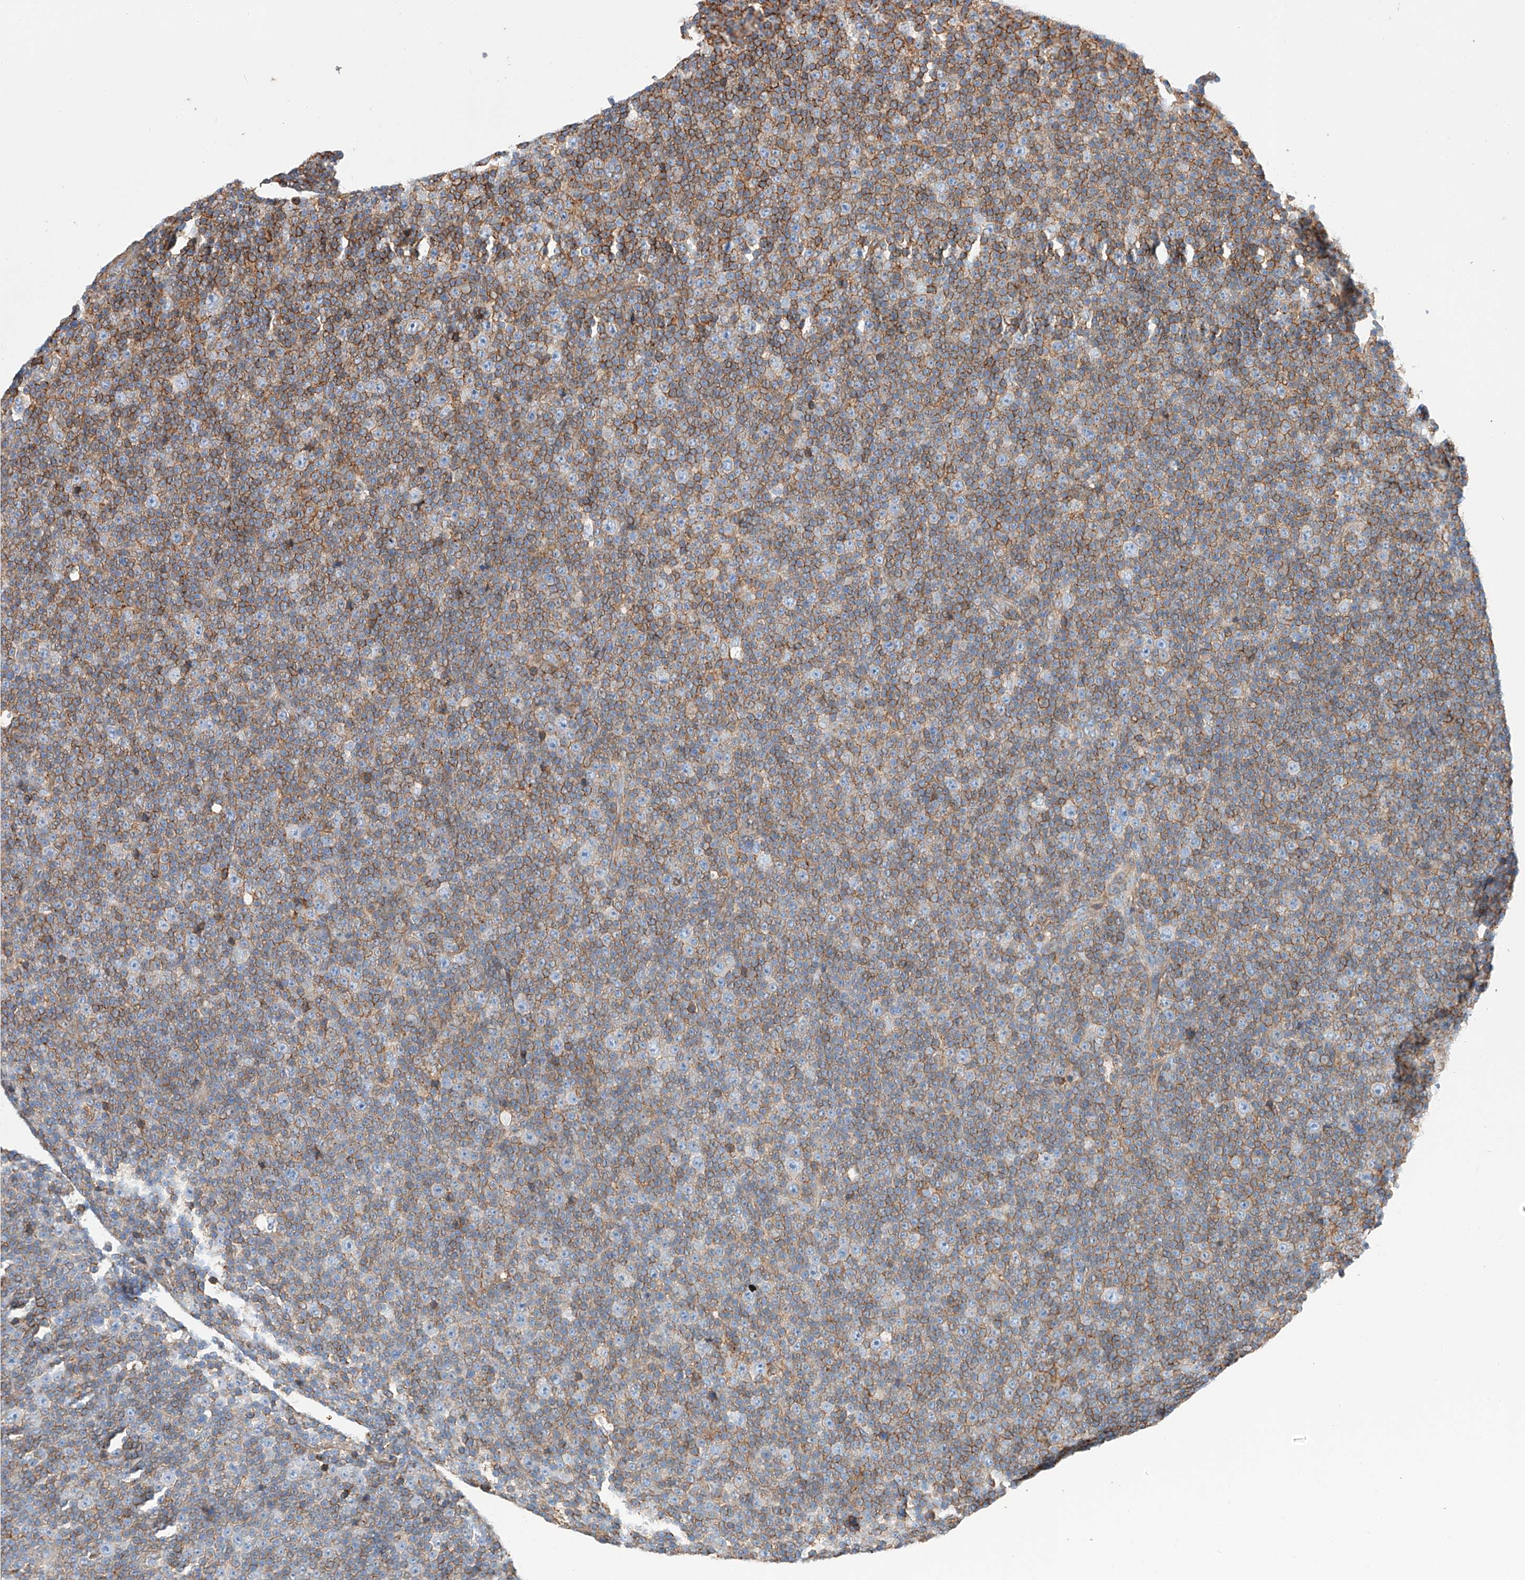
{"staining": {"intensity": "moderate", "quantity": ">75%", "location": "cytoplasmic/membranous"}, "tissue": "lymphoma", "cell_type": "Tumor cells", "image_type": "cancer", "snomed": [{"axis": "morphology", "description": "Malignant lymphoma, non-Hodgkin's type, Low grade"}, {"axis": "topography", "description": "Lymph node"}], "caption": "Moderate cytoplasmic/membranous protein positivity is identified in approximately >75% of tumor cells in malignant lymphoma, non-Hodgkin's type (low-grade).", "gene": "HAUS4", "patient": {"sex": "female", "age": 67}}